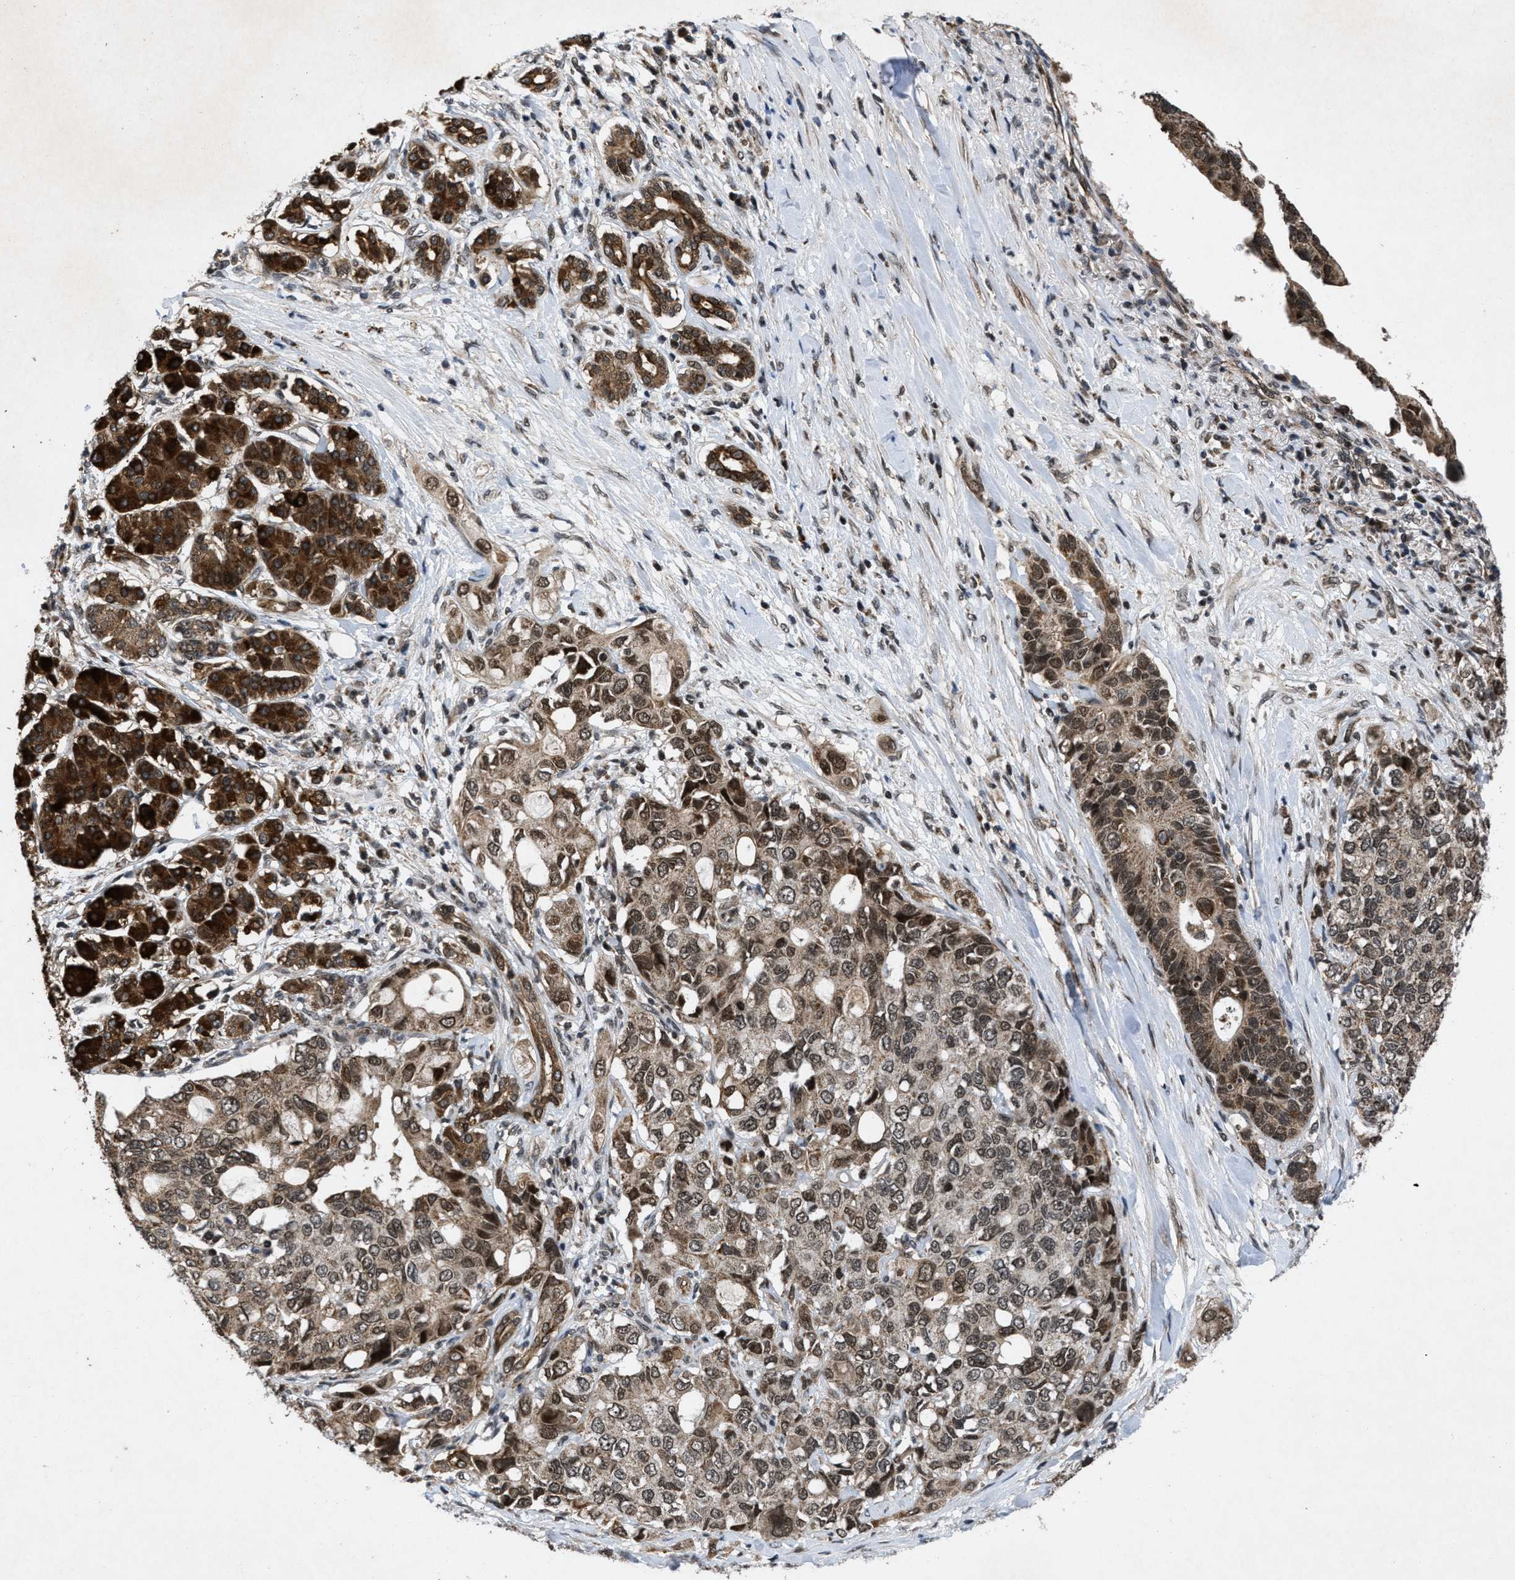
{"staining": {"intensity": "moderate", "quantity": ">75%", "location": "cytoplasmic/membranous,nuclear"}, "tissue": "pancreatic cancer", "cell_type": "Tumor cells", "image_type": "cancer", "snomed": [{"axis": "morphology", "description": "Adenocarcinoma, NOS"}, {"axis": "topography", "description": "Pancreas"}], "caption": "This photomicrograph demonstrates pancreatic adenocarcinoma stained with immunohistochemistry to label a protein in brown. The cytoplasmic/membranous and nuclear of tumor cells show moderate positivity for the protein. Nuclei are counter-stained blue.", "gene": "ZNHIT1", "patient": {"sex": "female", "age": 56}}